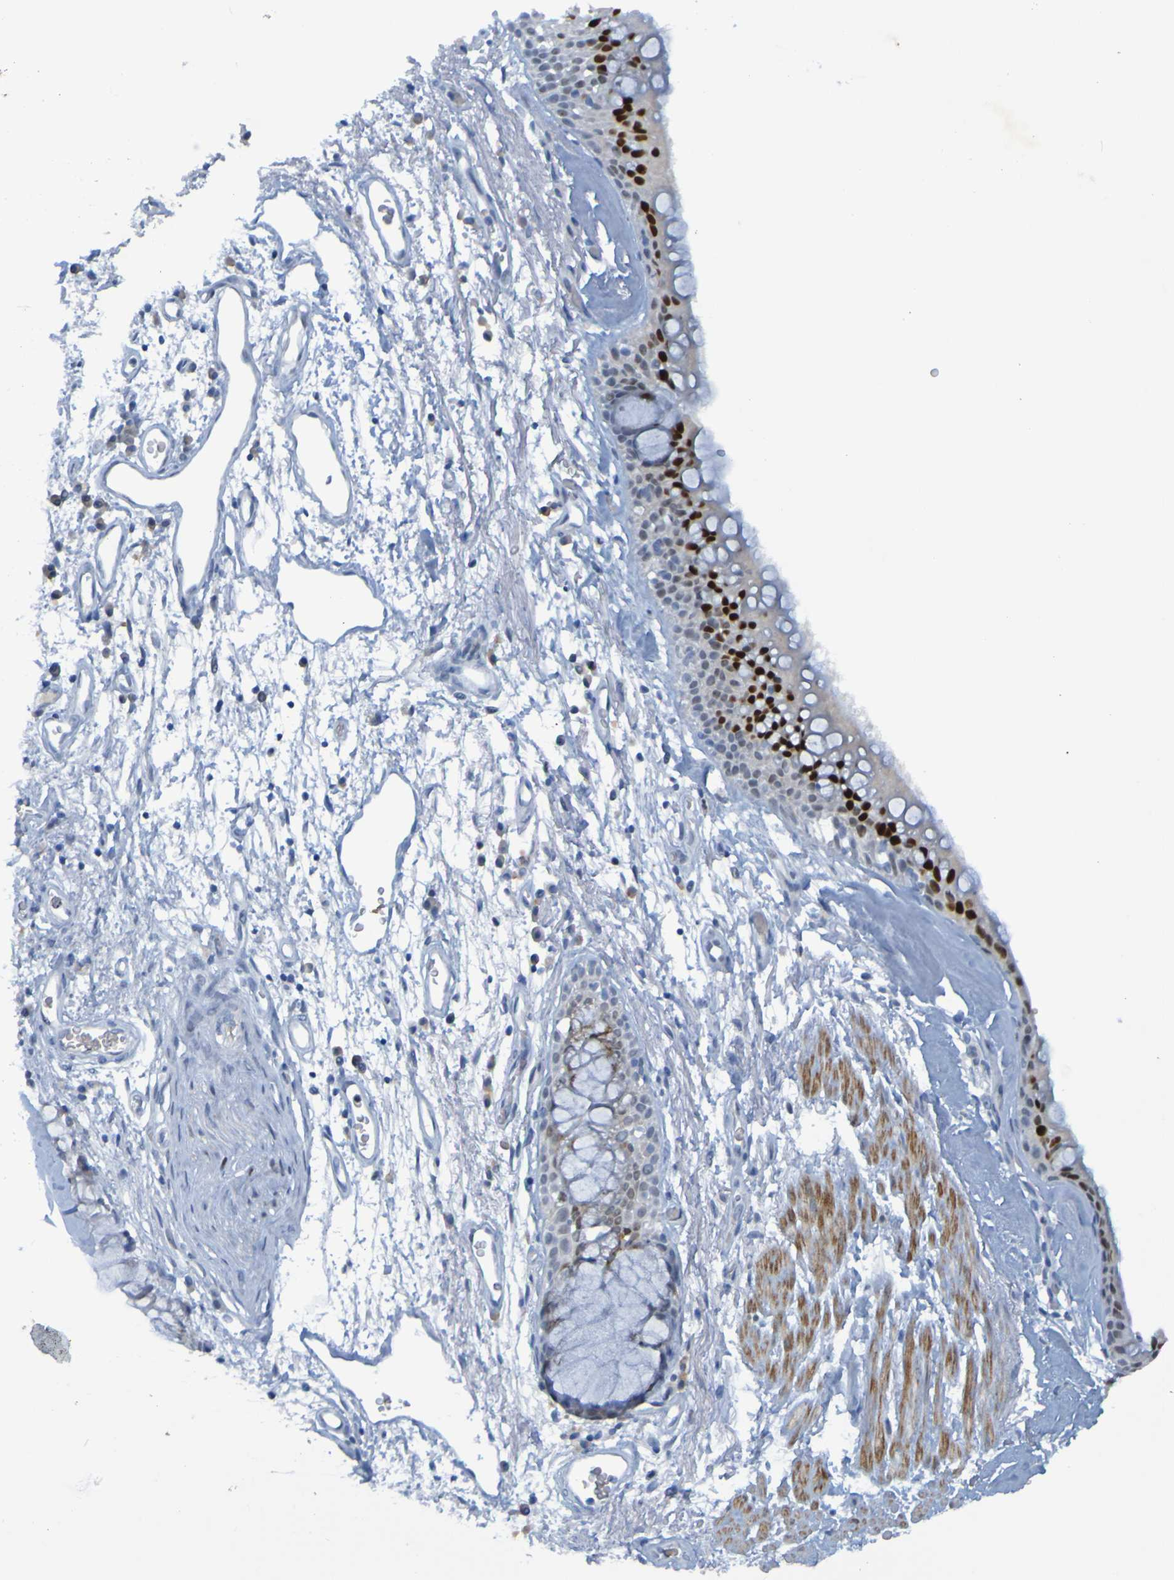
{"staining": {"intensity": "strong", "quantity": "25%-75%", "location": "nuclear"}, "tissue": "bronchus", "cell_type": "Respiratory epithelial cells", "image_type": "normal", "snomed": [{"axis": "morphology", "description": "Normal tissue, NOS"}, {"axis": "morphology", "description": "Adenocarcinoma, NOS"}, {"axis": "topography", "description": "Bronchus"}, {"axis": "topography", "description": "Lung"}], "caption": "A high-resolution image shows immunohistochemistry (IHC) staining of normal bronchus, which exhibits strong nuclear expression in about 25%-75% of respiratory epithelial cells.", "gene": "USP36", "patient": {"sex": "female", "age": 54}}